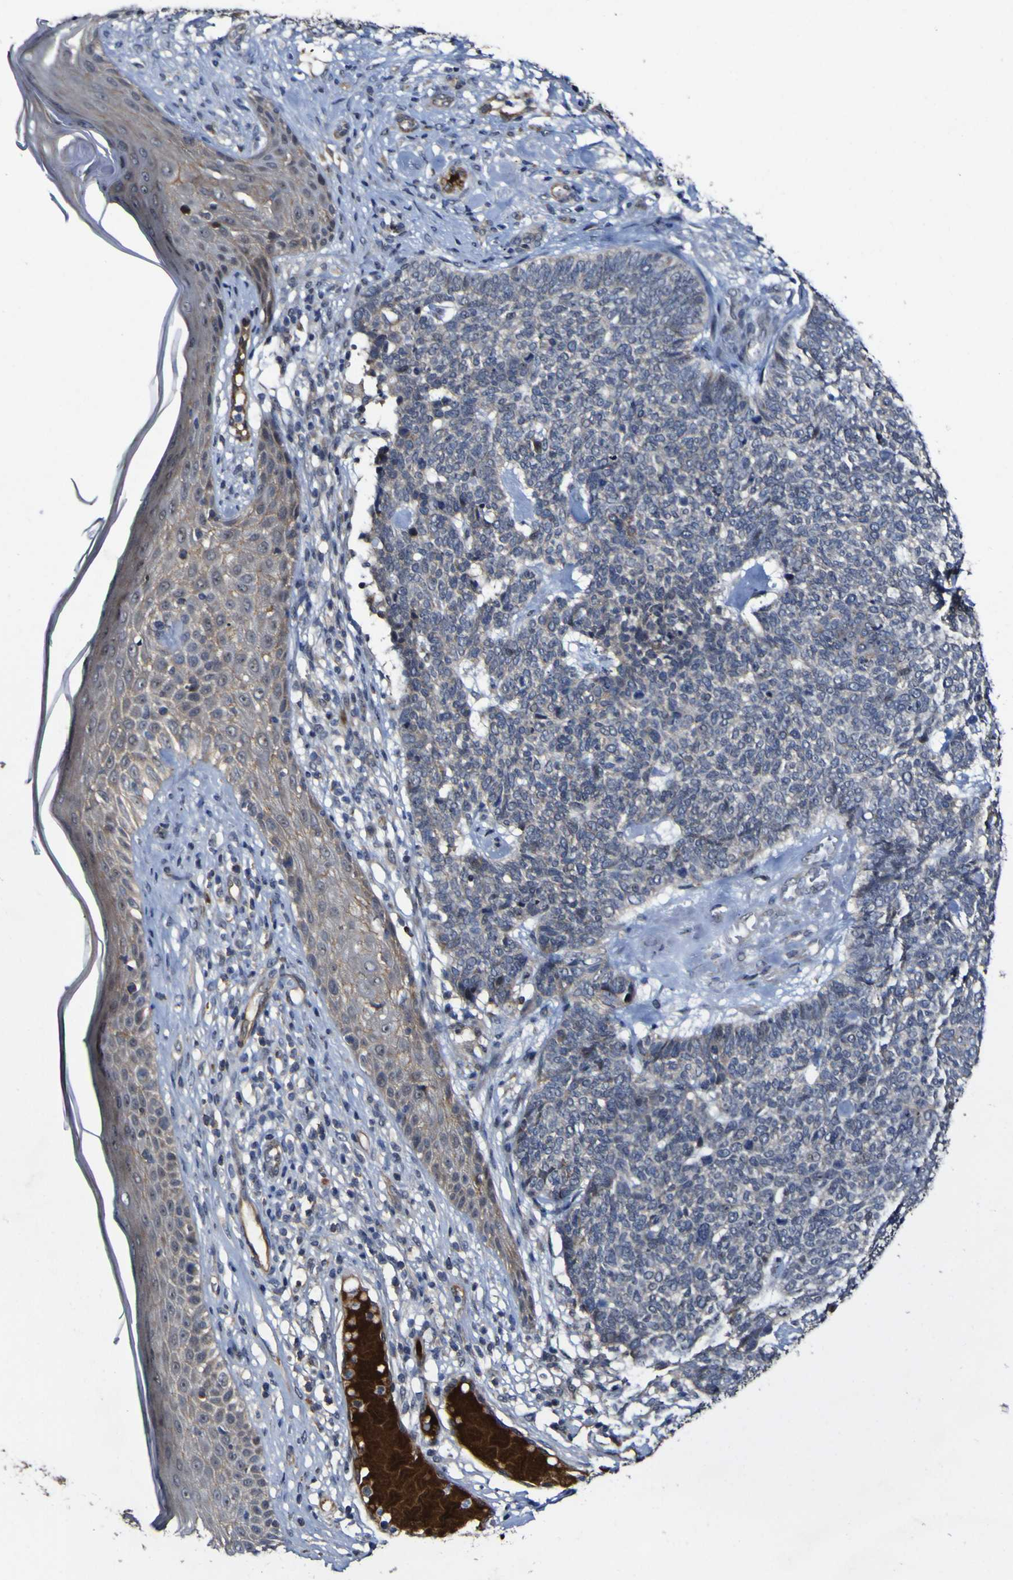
{"staining": {"intensity": "negative", "quantity": "none", "location": "none"}, "tissue": "skin cancer", "cell_type": "Tumor cells", "image_type": "cancer", "snomed": [{"axis": "morphology", "description": "Basal cell carcinoma"}, {"axis": "topography", "description": "Skin"}], "caption": "The immunohistochemistry histopathology image has no significant staining in tumor cells of skin cancer (basal cell carcinoma) tissue.", "gene": "CCL2", "patient": {"sex": "female", "age": 84}}